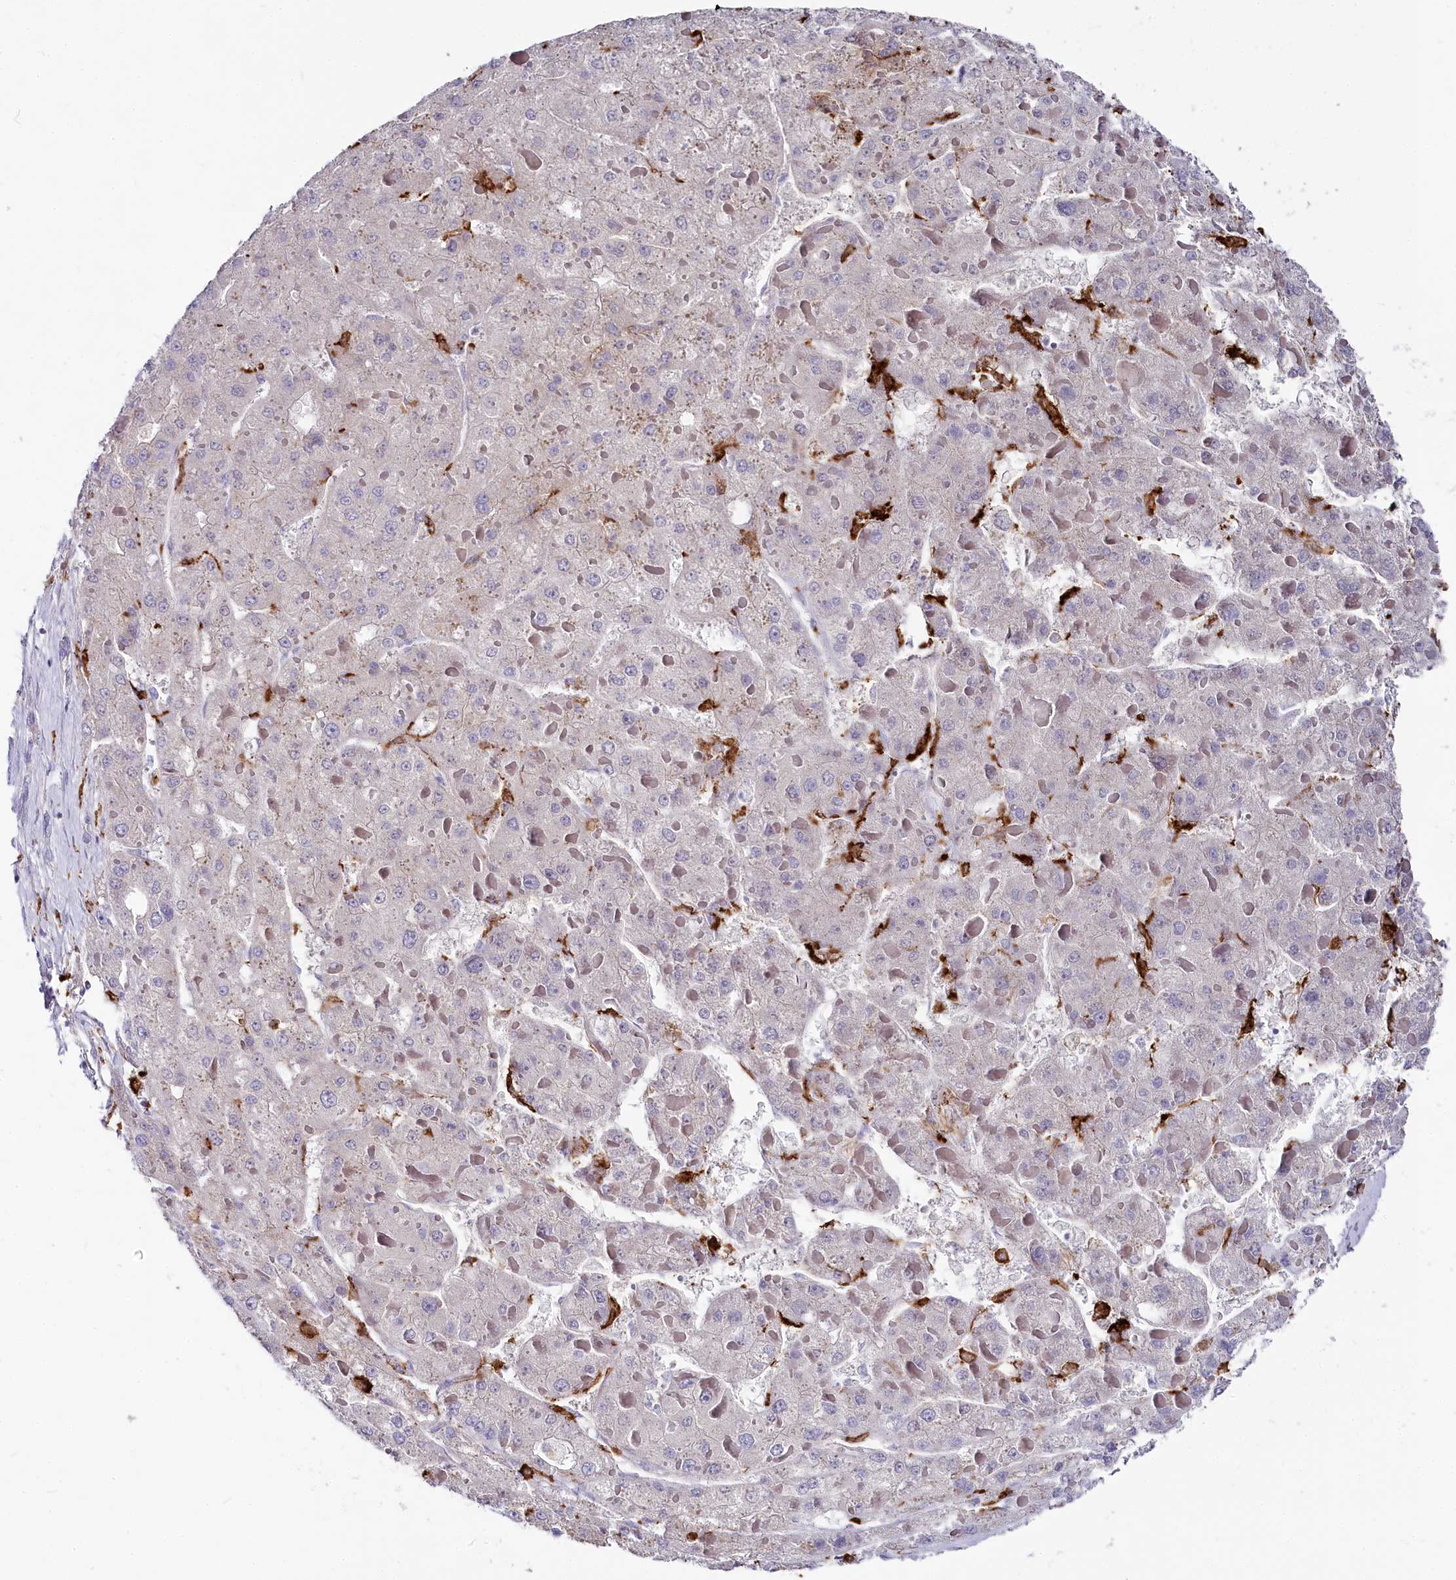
{"staining": {"intensity": "negative", "quantity": "none", "location": "none"}, "tissue": "liver cancer", "cell_type": "Tumor cells", "image_type": "cancer", "snomed": [{"axis": "morphology", "description": "Carcinoma, Hepatocellular, NOS"}, {"axis": "topography", "description": "Liver"}], "caption": "Photomicrograph shows no protein staining in tumor cells of liver hepatocellular carcinoma tissue.", "gene": "CLEC4M", "patient": {"sex": "female", "age": 73}}